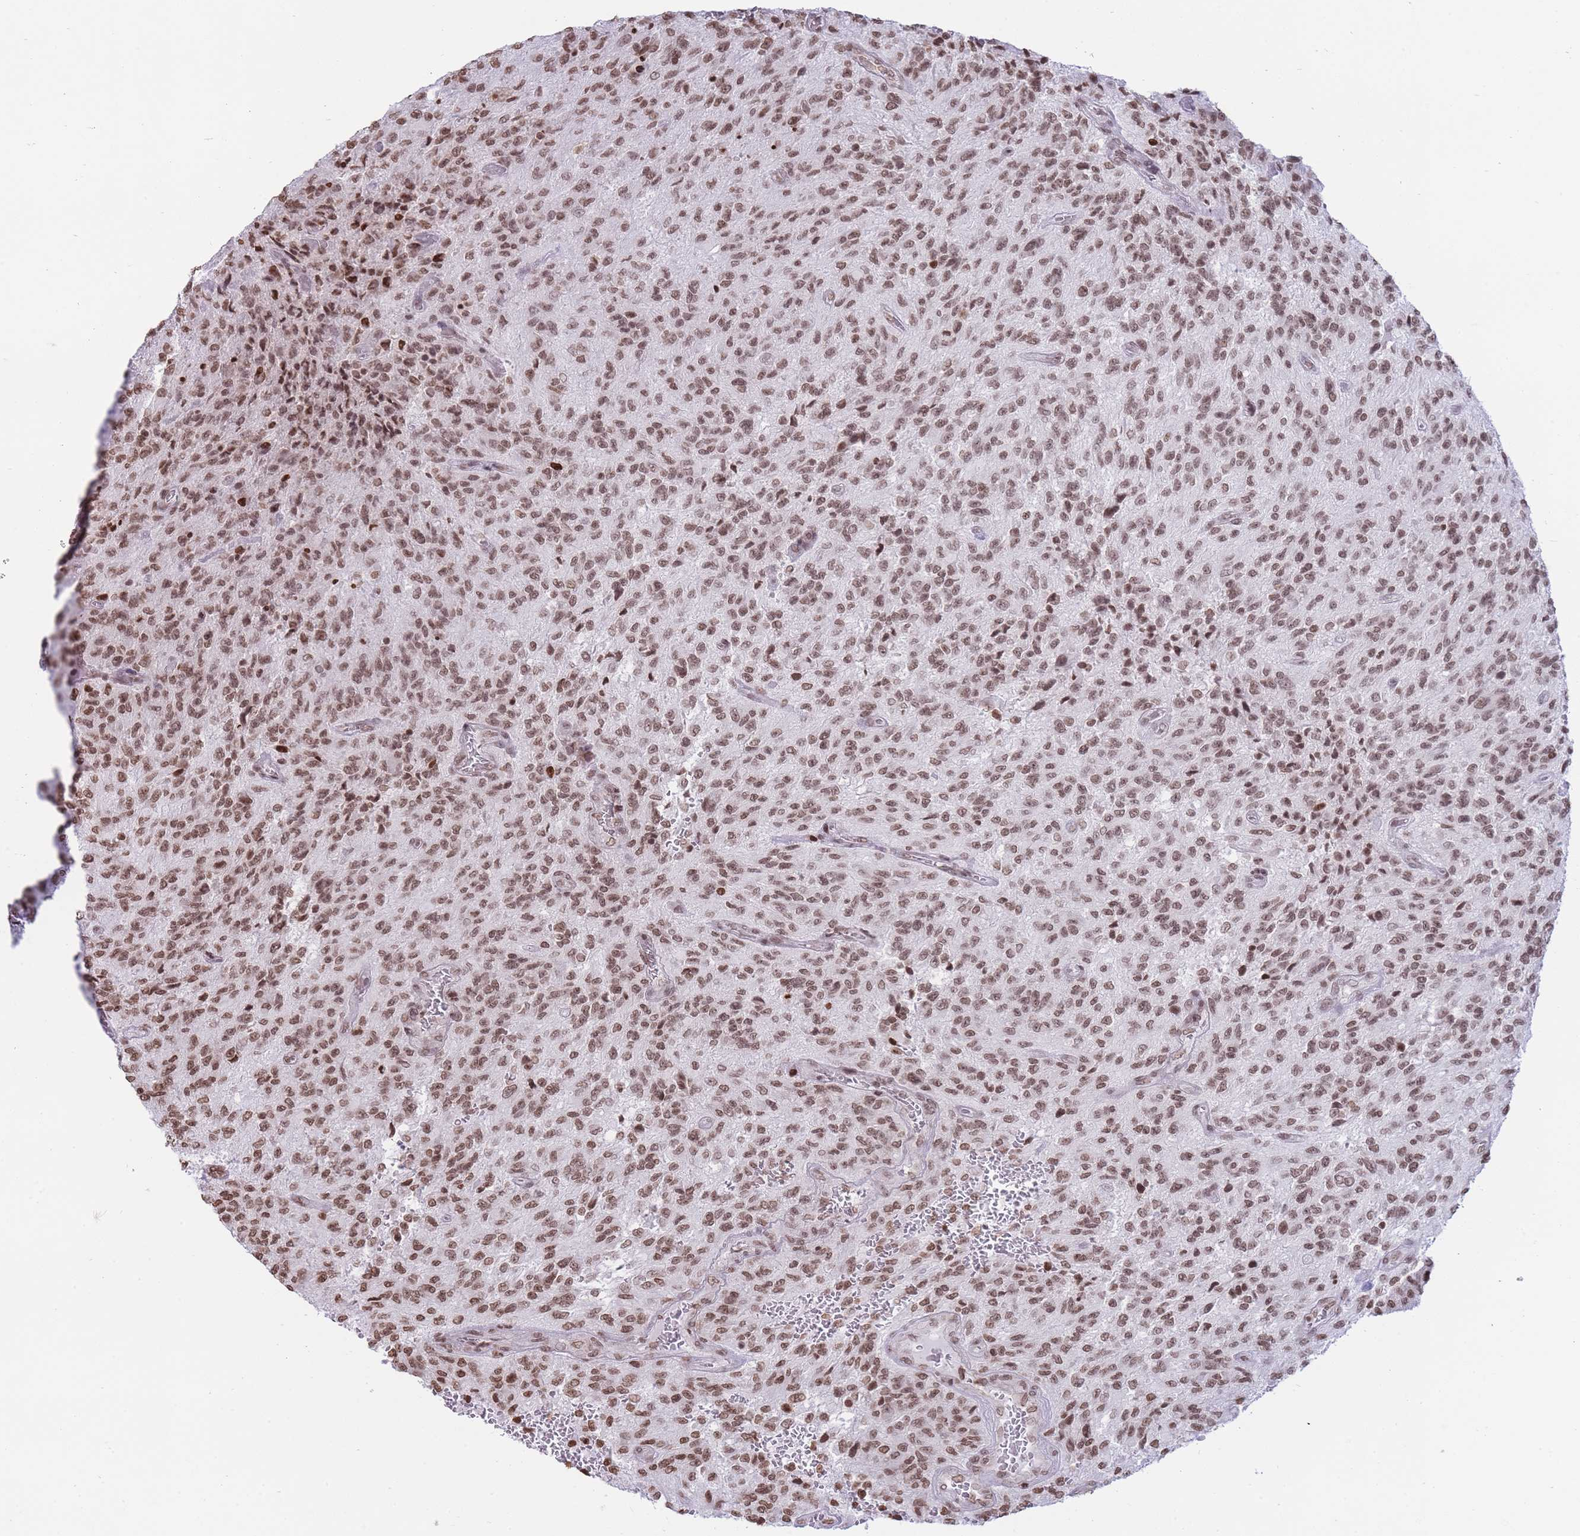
{"staining": {"intensity": "moderate", "quantity": ">75%", "location": "nuclear"}, "tissue": "glioma", "cell_type": "Tumor cells", "image_type": "cancer", "snomed": [{"axis": "morphology", "description": "Normal tissue, NOS"}, {"axis": "morphology", "description": "Glioma, malignant, High grade"}, {"axis": "topography", "description": "Cerebral cortex"}], "caption": "Protein expression analysis of glioma reveals moderate nuclear staining in approximately >75% of tumor cells.", "gene": "SHISAL1", "patient": {"sex": "male", "age": 56}}